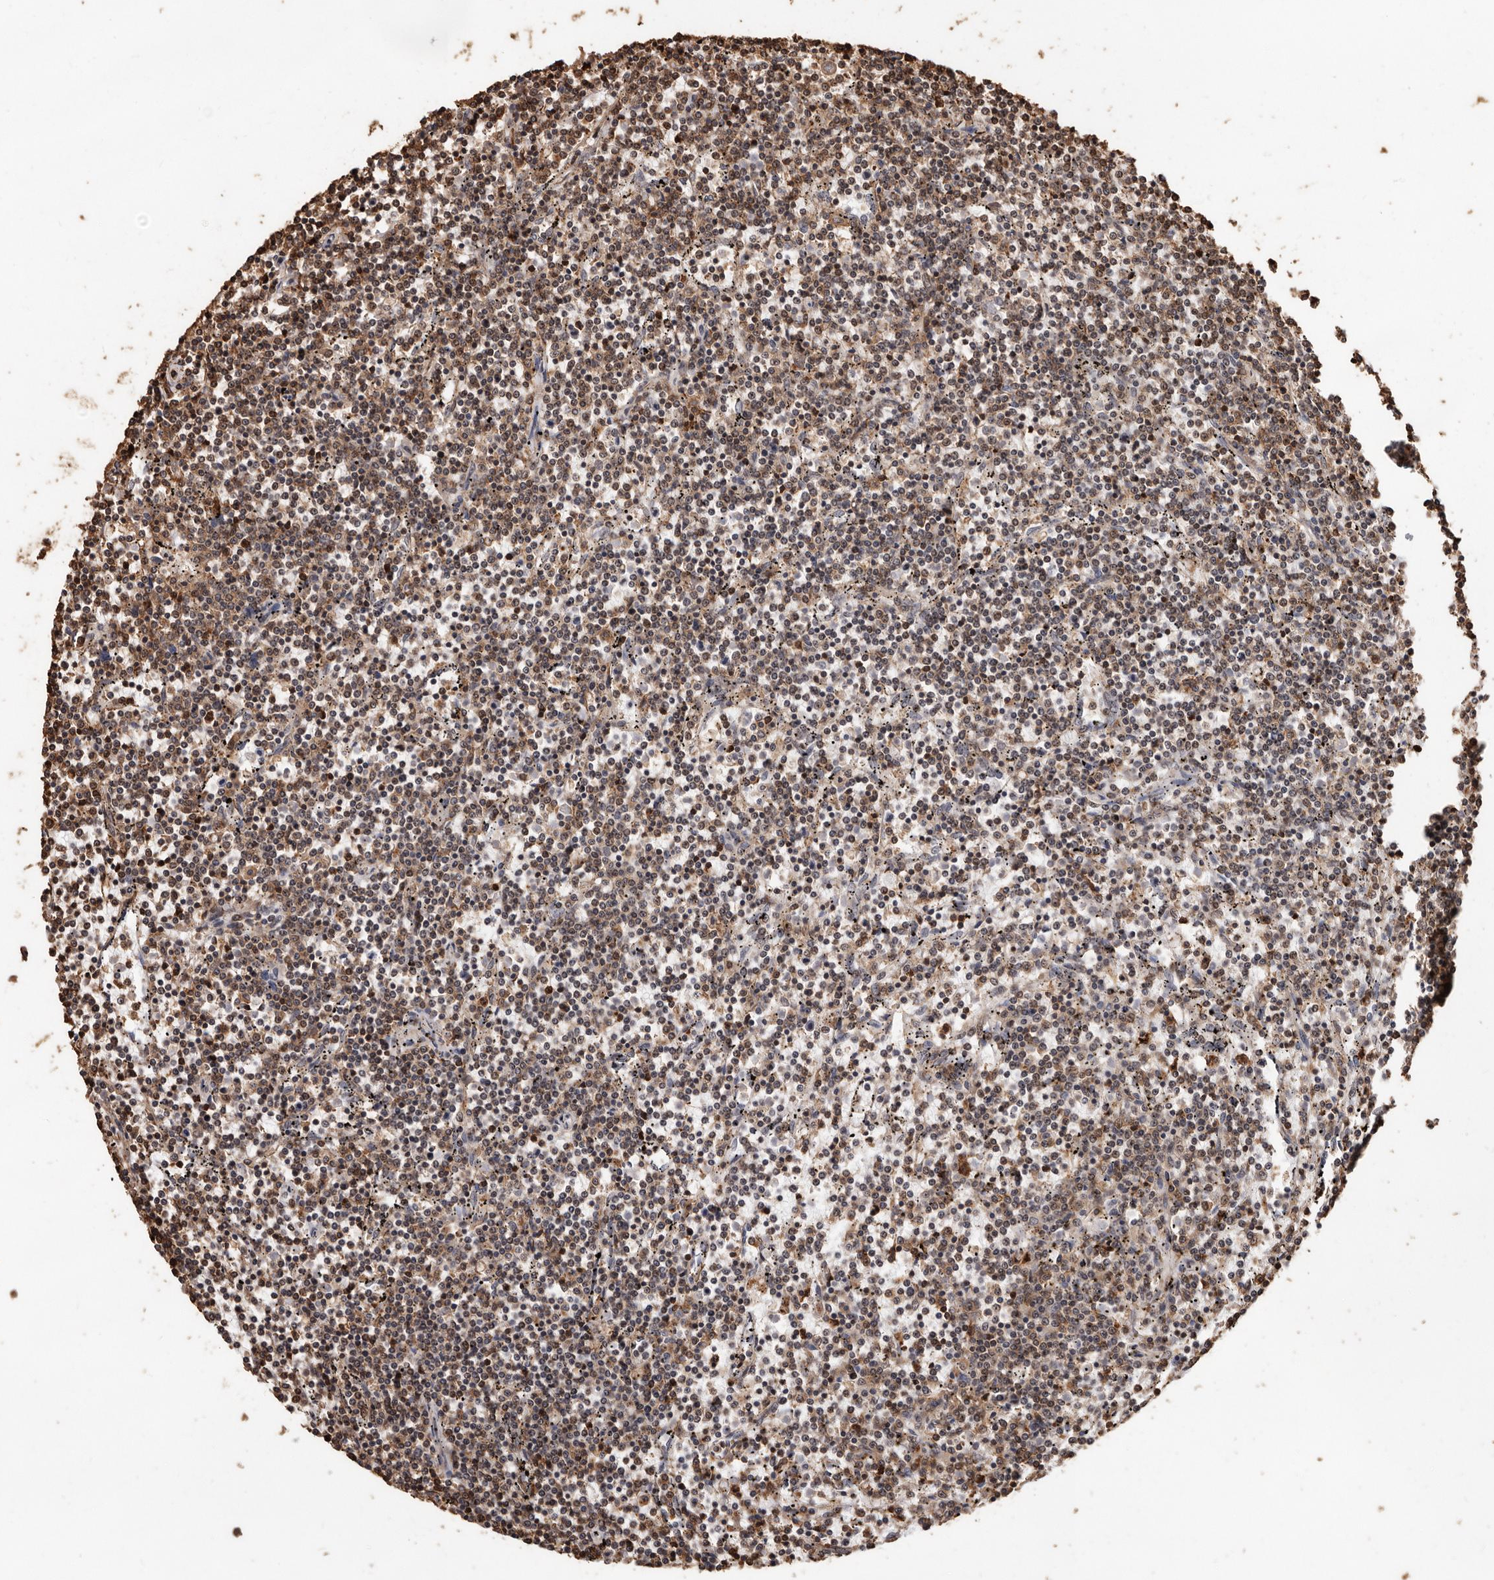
{"staining": {"intensity": "weak", "quantity": ">75%", "location": "cytoplasmic/membranous,nuclear"}, "tissue": "lymphoma", "cell_type": "Tumor cells", "image_type": "cancer", "snomed": [{"axis": "morphology", "description": "Malignant lymphoma, non-Hodgkin's type, Low grade"}, {"axis": "topography", "description": "Spleen"}], "caption": "Immunohistochemistry (DAB) staining of malignant lymphoma, non-Hodgkin's type (low-grade) displays weak cytoplasmic/membranous and nuclear protein staining in approximately >75% of tumor cells.", "gene": "GSK3A", "patient": {"sex": "female", "age": 50}}